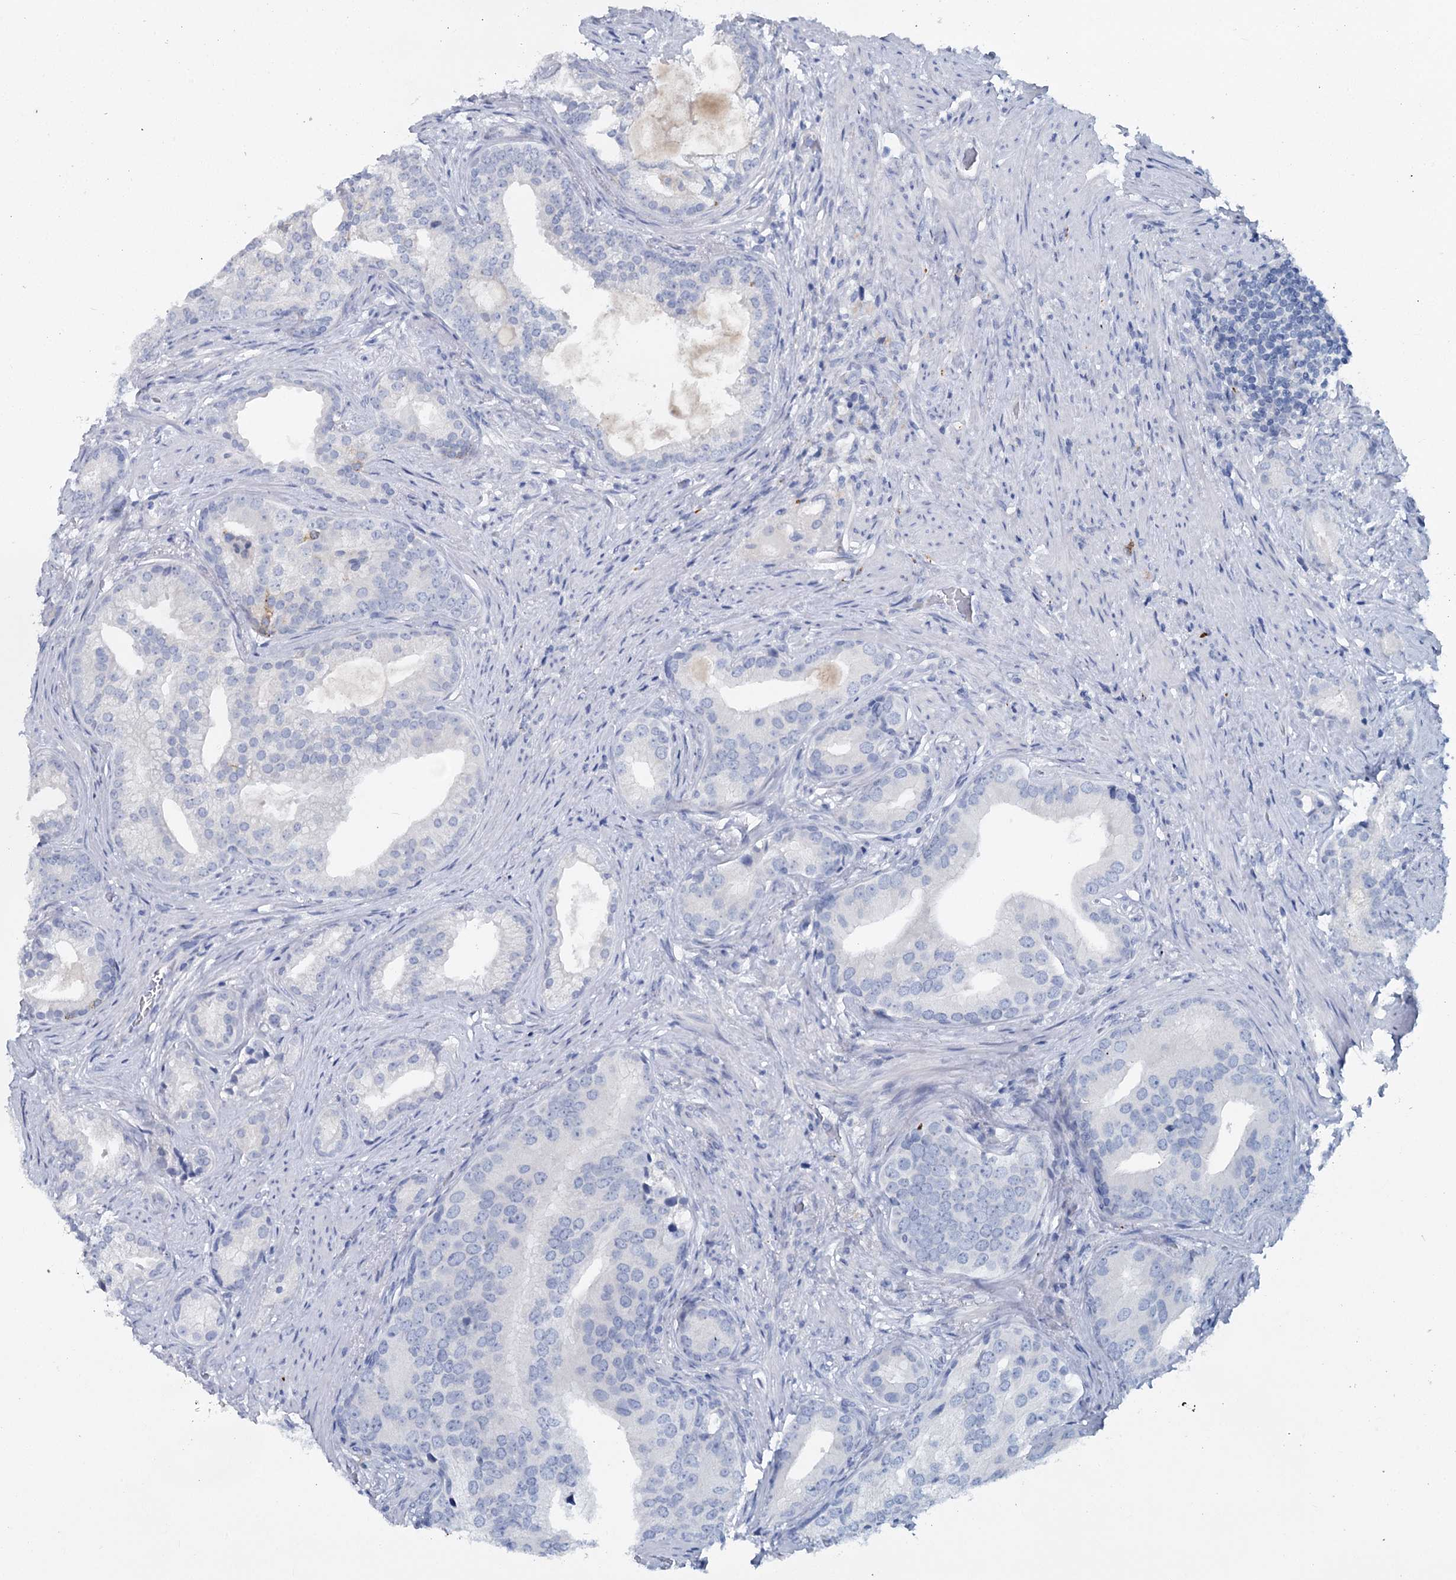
{"staining": {"intensity": "negative", "quantity": "none", "location": "none"}, "tissue": "prostate cancer", "cell_type": "Tumor cells", "image_type": "cancer", "snomed": [{"axis": "morphology", "description": "Adenocarcinoma, Low grade"}, {"axis": "topography", "description": "Prostate"}], "caption": "An immunohistochemistry (IHC) histopathology image of adenocarcinoma (low-grade) (prostate) is shown. There is no staining in tumor cells of adenocarcinoma (low-grade) (prostate).", "gene": "METTL7B", "patient": {"sex": "male", "age": 71}}